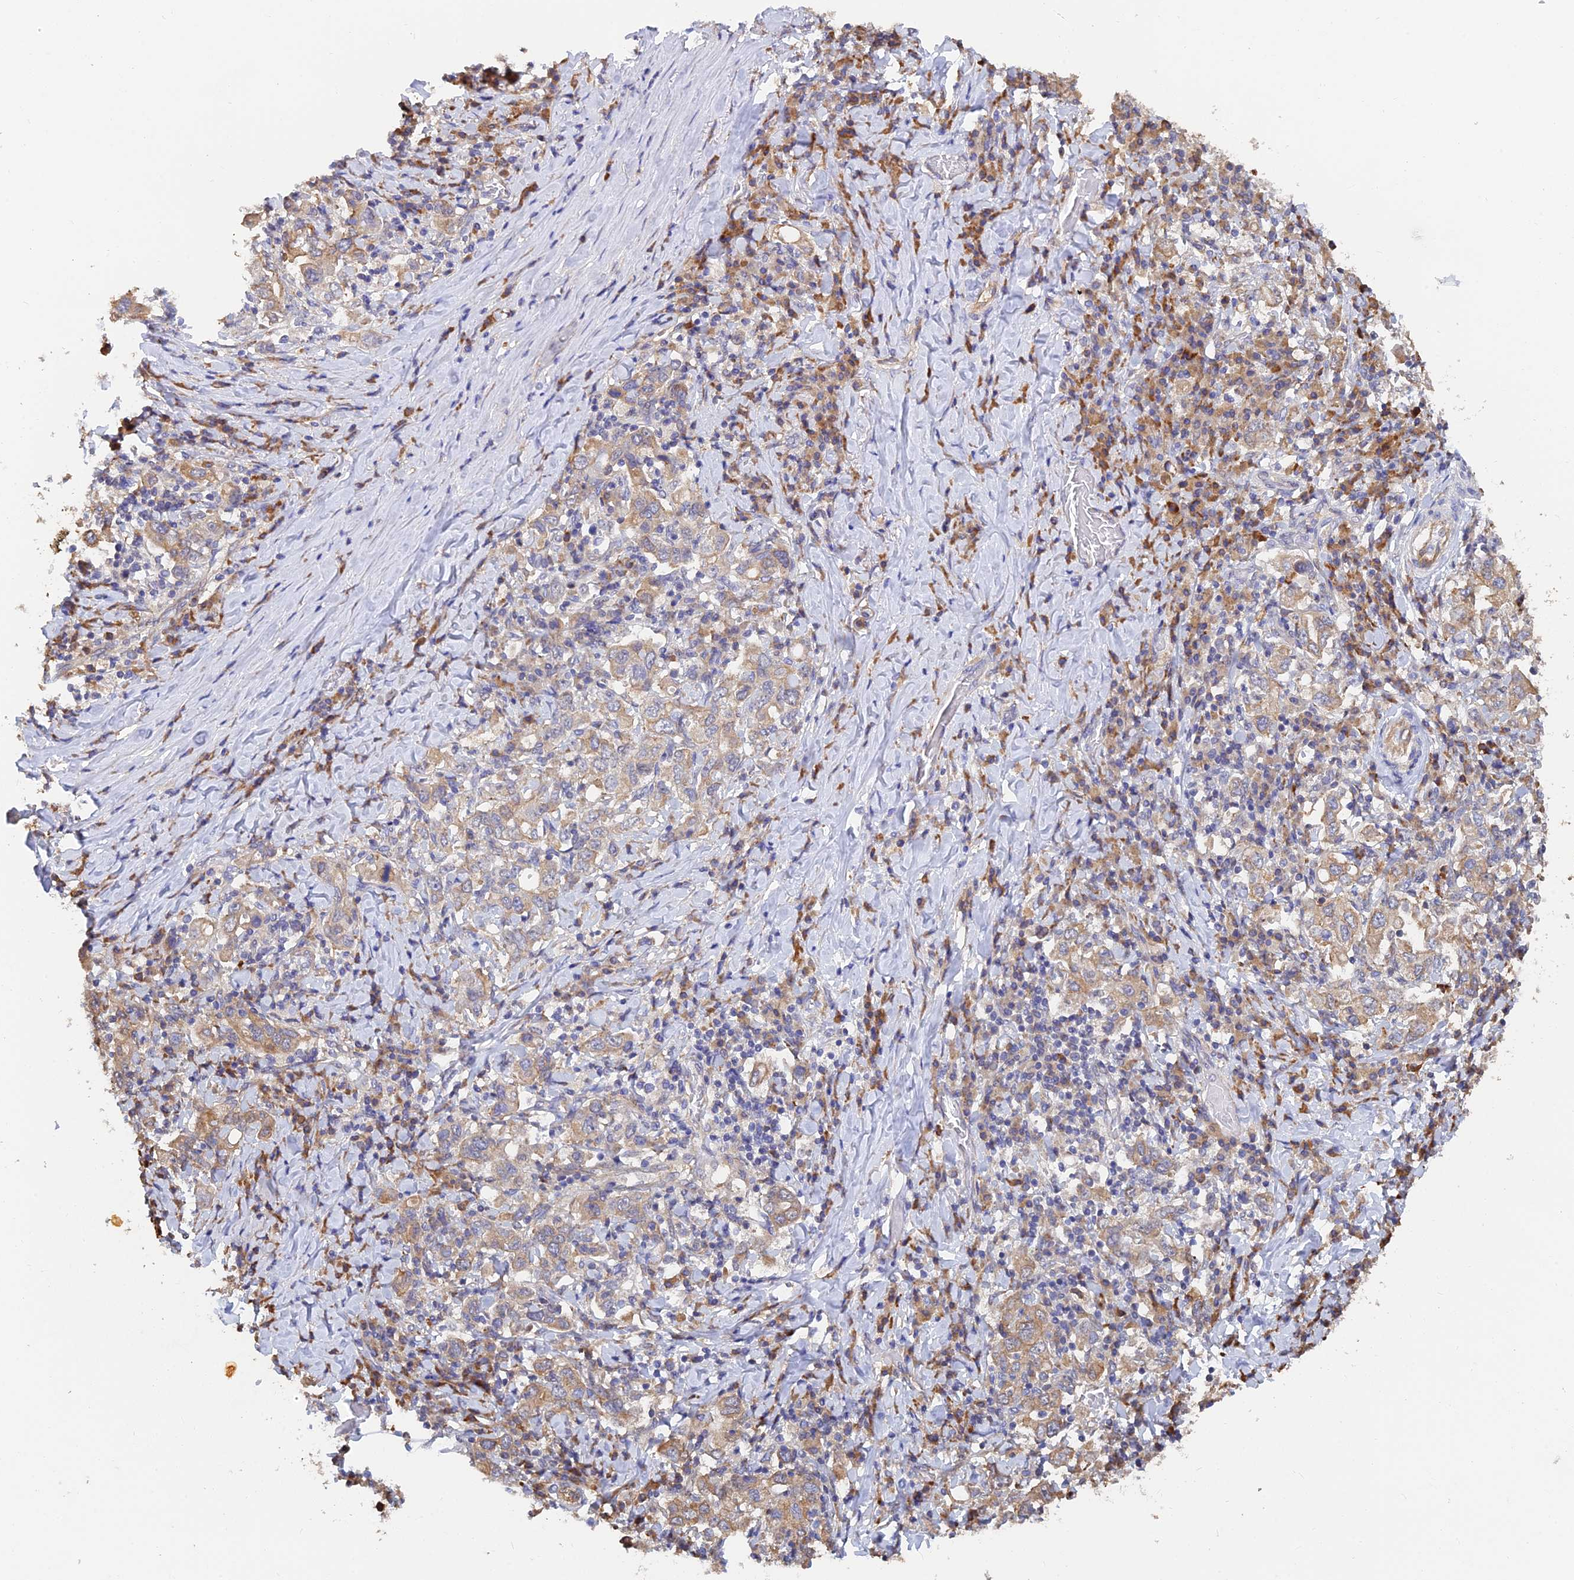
{"staining": {"intensity": "moderate", "quantity": "25%-75%", "location": "cytoplasmic/membranous"}, "tissue": "stomach cancer", "cell_type": "Tumor cells", "image_type": "cancer", "snomed": [{"axis": "morphology", "description": "Adenocarcinoma, NOS"}, {"axis": "topography", "description": "Stomach, upper"}], "caption": "A high-resolution histopathology image shows immunohistochemistry (IHC) staining of stomach cancer, which demonstrates moderate cytoplasmic/membranous expression in approximately 25%-75% of tumor cells.", "gene": "WBP11", "patient": {"sex": "male", "age": 62}}